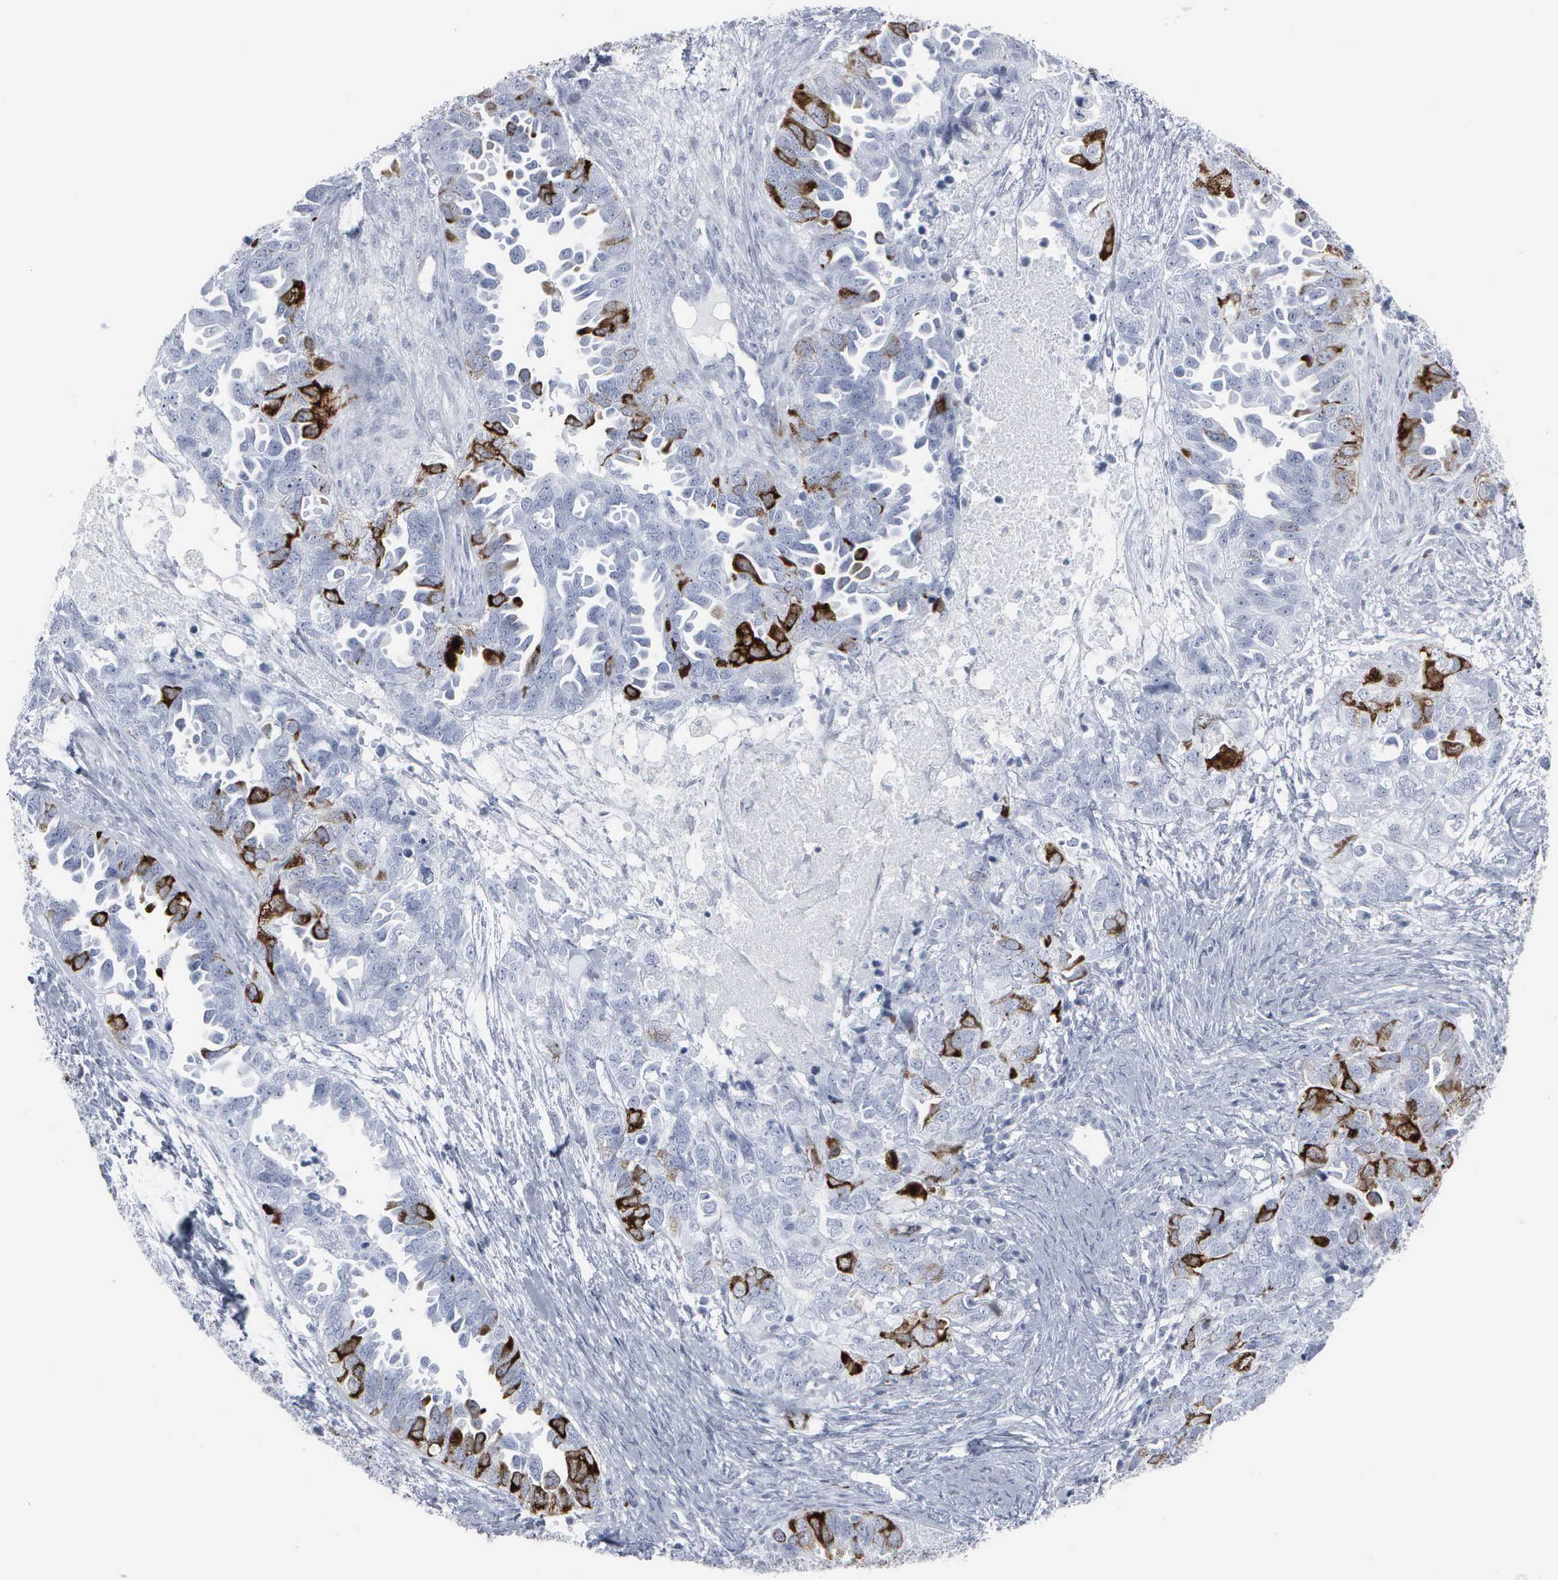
{"staining": {"intensity": "strong", "quantity": "<25%", "location": "cytoplasmic/membranous"}, "tissue": "ovarian cancer", "cell_type": "Tumor cells", "image_type": "cancer", "snomed": [{"axis": "morphology", "description": "Cystadenocarcinoma, serous, NOS"}, {"axis": "topography", "description": "Ovary"}], "caption": "This is a photomicrograph of immunohistochemistry (IHC) staining of ovarian cancer, which shows strong expression in the cytoplasmic/membranous of tumor cells.", "gene": "CCNB1", "patient": {"sex": "female", "age": 82}}